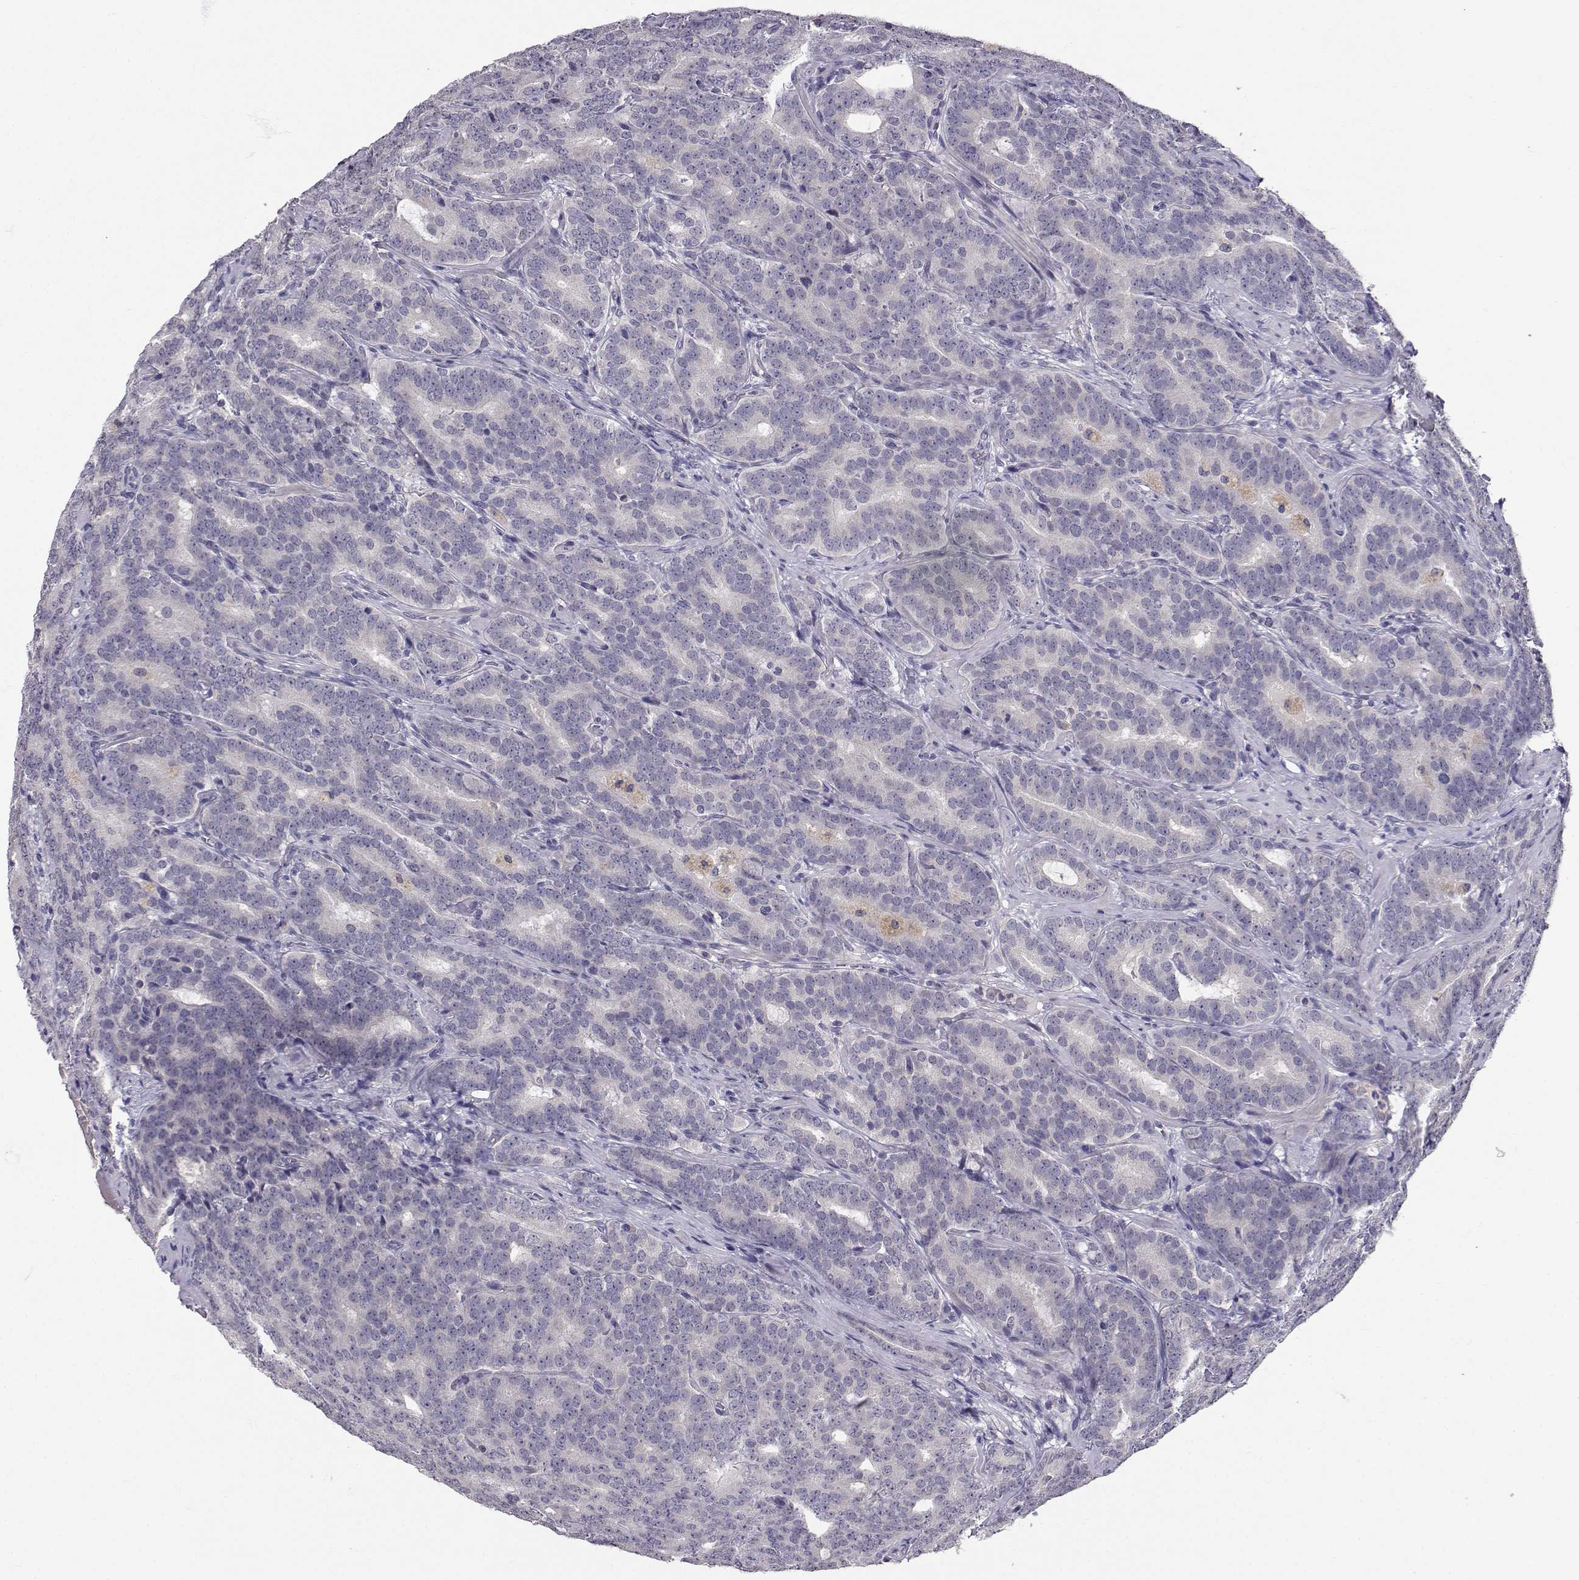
{"staining": {"intensity": "weak", "quantity": "<25%", "location": "cytoplasmic/membranous"}, "tissue": "prostate cancer", "cell_type": "Tumor cells", "image_type": "cancer", "snomed": [{"axis": "morphology", "description": "Adenocarcinoma, NOS"}, {"axis": "topography", "description": "Prostate"}], "caption": "IHC image of neoplastic tissue: adenocarcinoma (prostate) stained with DAB exhibits no significant protein expression in tumor cells. (DAB (3,3'-diaminobenzidine) immunohistochemistry (IHC), high magnification).", "gene": "SLC6A3", "patient": {"sex": "male", "age": 71}}